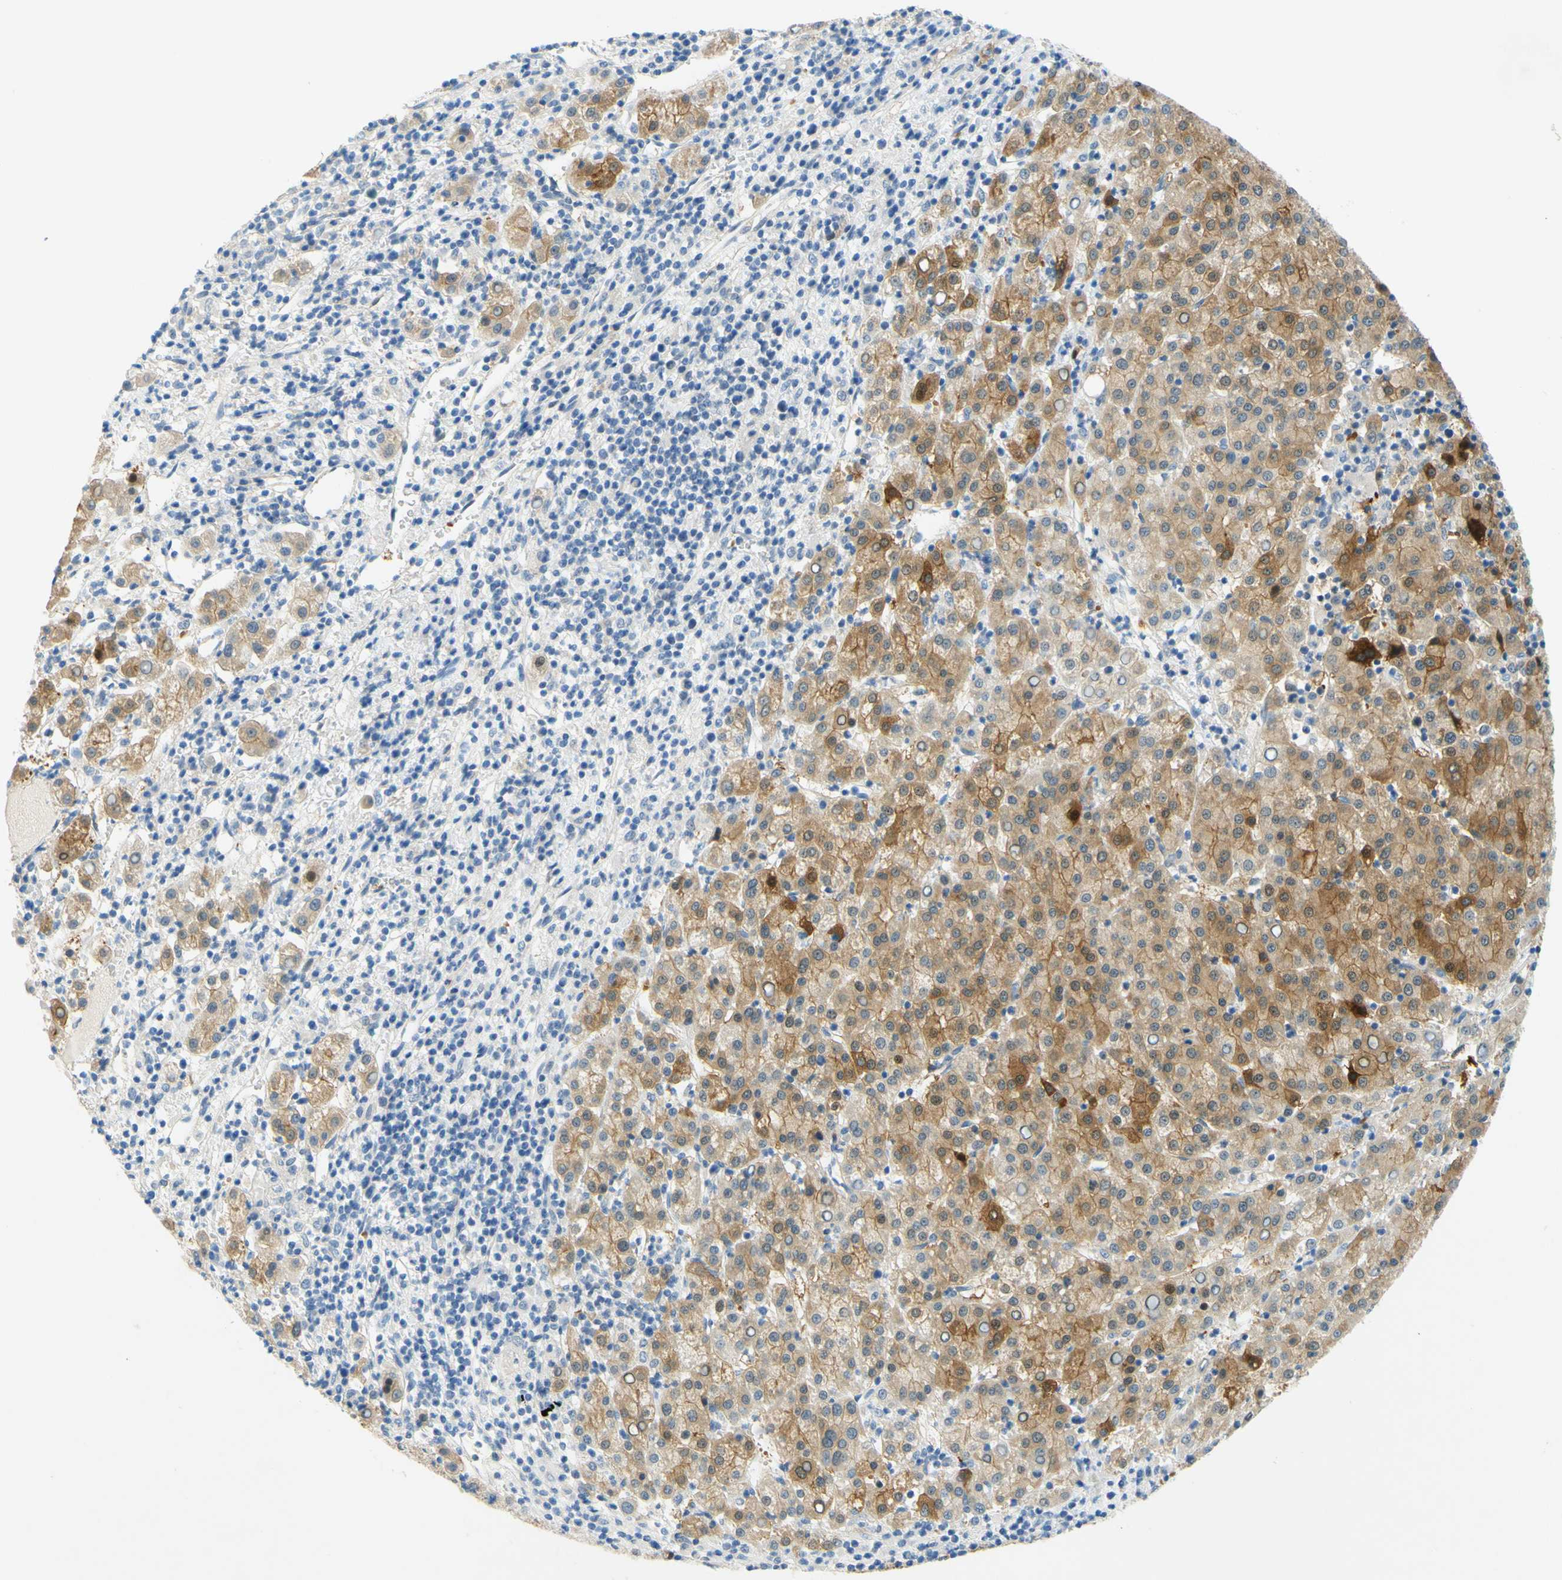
{"staining": {"intensity": "moderate", "quantity": ">75%", "location": "cytoplasmic/membranous"}, "tissue": "liver cancer", "cell_type": "Tumor cells", "image_type": "cancer", "snomed": [{"axis": "morphology", "description": "Carcinoma, Hepatocellular, NOS"}, {"axis": "topography", "description": "Liver"}], "caption": "The image shows a brown stain indicating the presence of a protein in the cytoplasmic/membranous of tumor cells in liver cancer. Using DAB (3,3'-diaminobenzidine) (brown) and hematoxylin (blue) stains, captured at high magnification using brightfield microscopy.", "gene": "ENTREP2", "patient": {"sex": "female", "age": 58}}